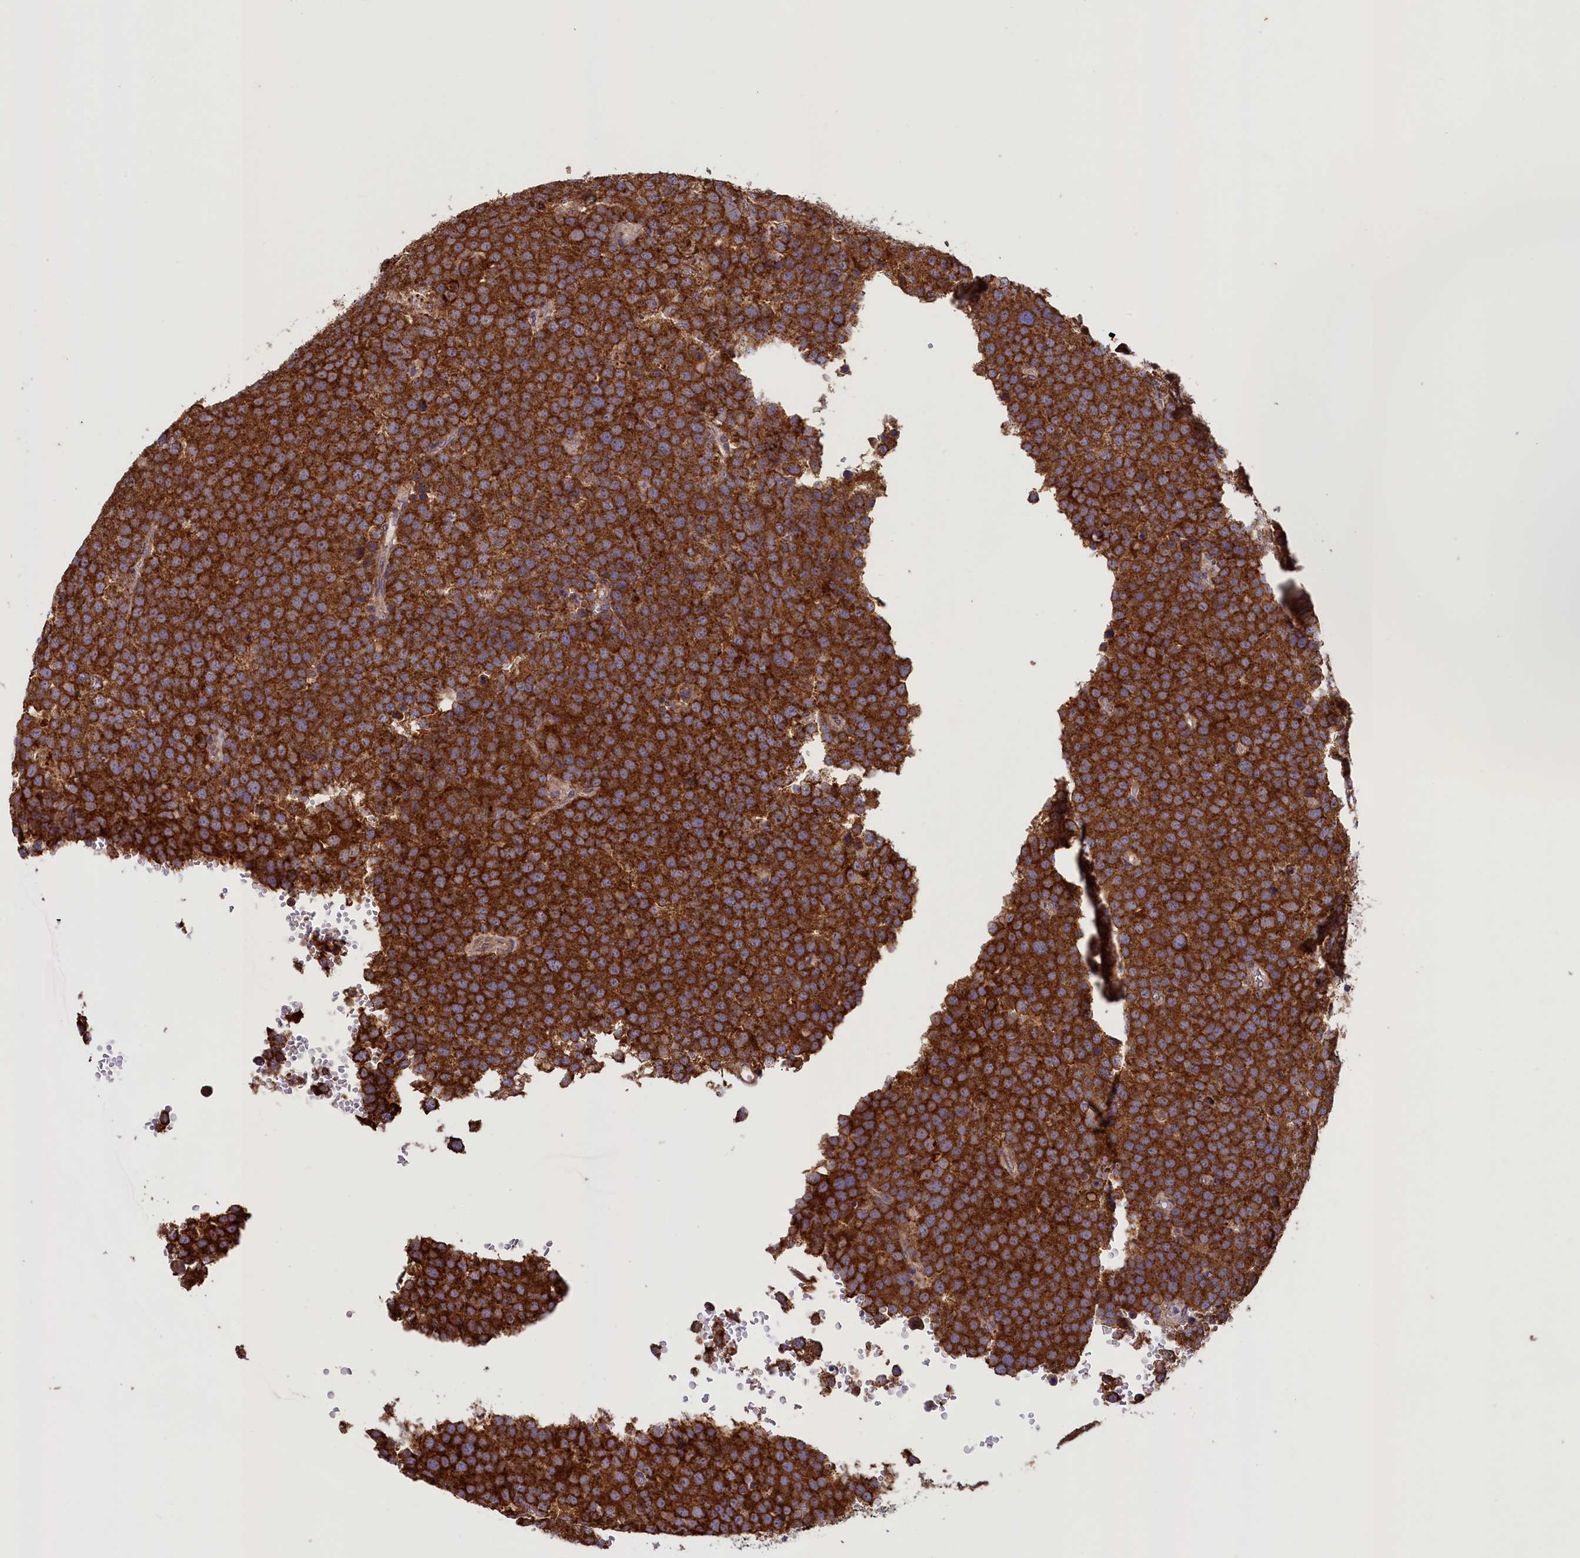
{"staining": {"intensity": "strong", "quantity": ">75%", "location": "cytoplasmic/membranous"}, "tissue": "testis cancer", "cell_type": "Tumor cells", "image_type": "cancer", "snomed": [{"axis": "morphology", "description": "Seminoma, NOS"}, {"axis": "topography", "description": "Testis"}], "caption": "Testis seminoma tissue displays strong cytoplasmic/membranous staining in approximately >75% of tumor cells, visualized by immunohistochemistry. The protein is stained brown, and the nuclei are stained in blue (DAB IHC with brightfield microscopy, high magnification).", "gene": "ACAD8", "patient": {"sex": "male", "age": 71}}